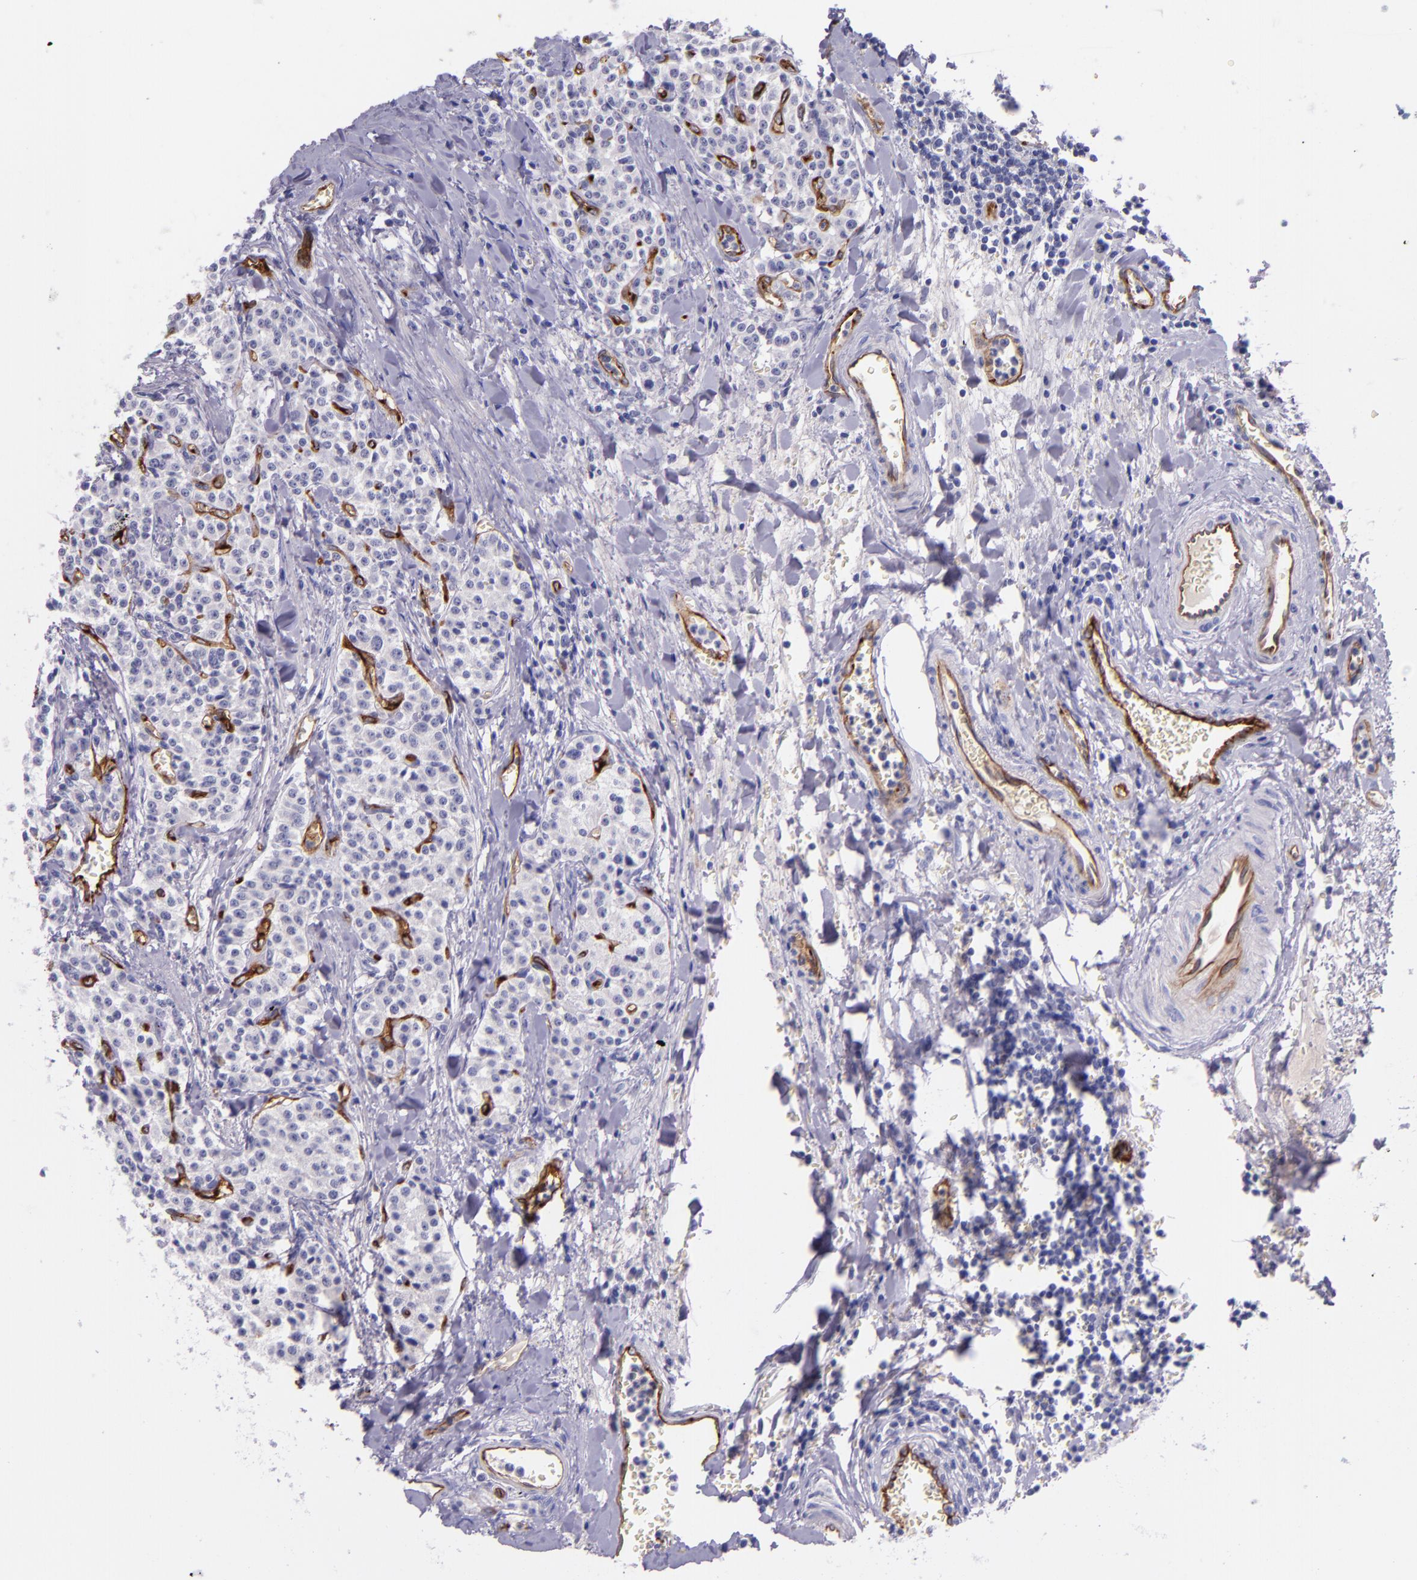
{"staining": {"intensity": "negative", "quantity": "none", "location": "none"}, "tissue": "carcinoid", "cell_type": "Tumor cells", "image_type": "cancer", "snomed": [{"axis": "morphology", "description": "Carcinoid, malignant, NOS"}, {"axis": "topography", "description": "Stomach"}], "caption": "This is a micrograph of immunohistochemistry staining of malignant carcinoid, which shows no staining in tumor cells.", "gene": "NOS3", "patient": {"sex": "female", "age": 76}}